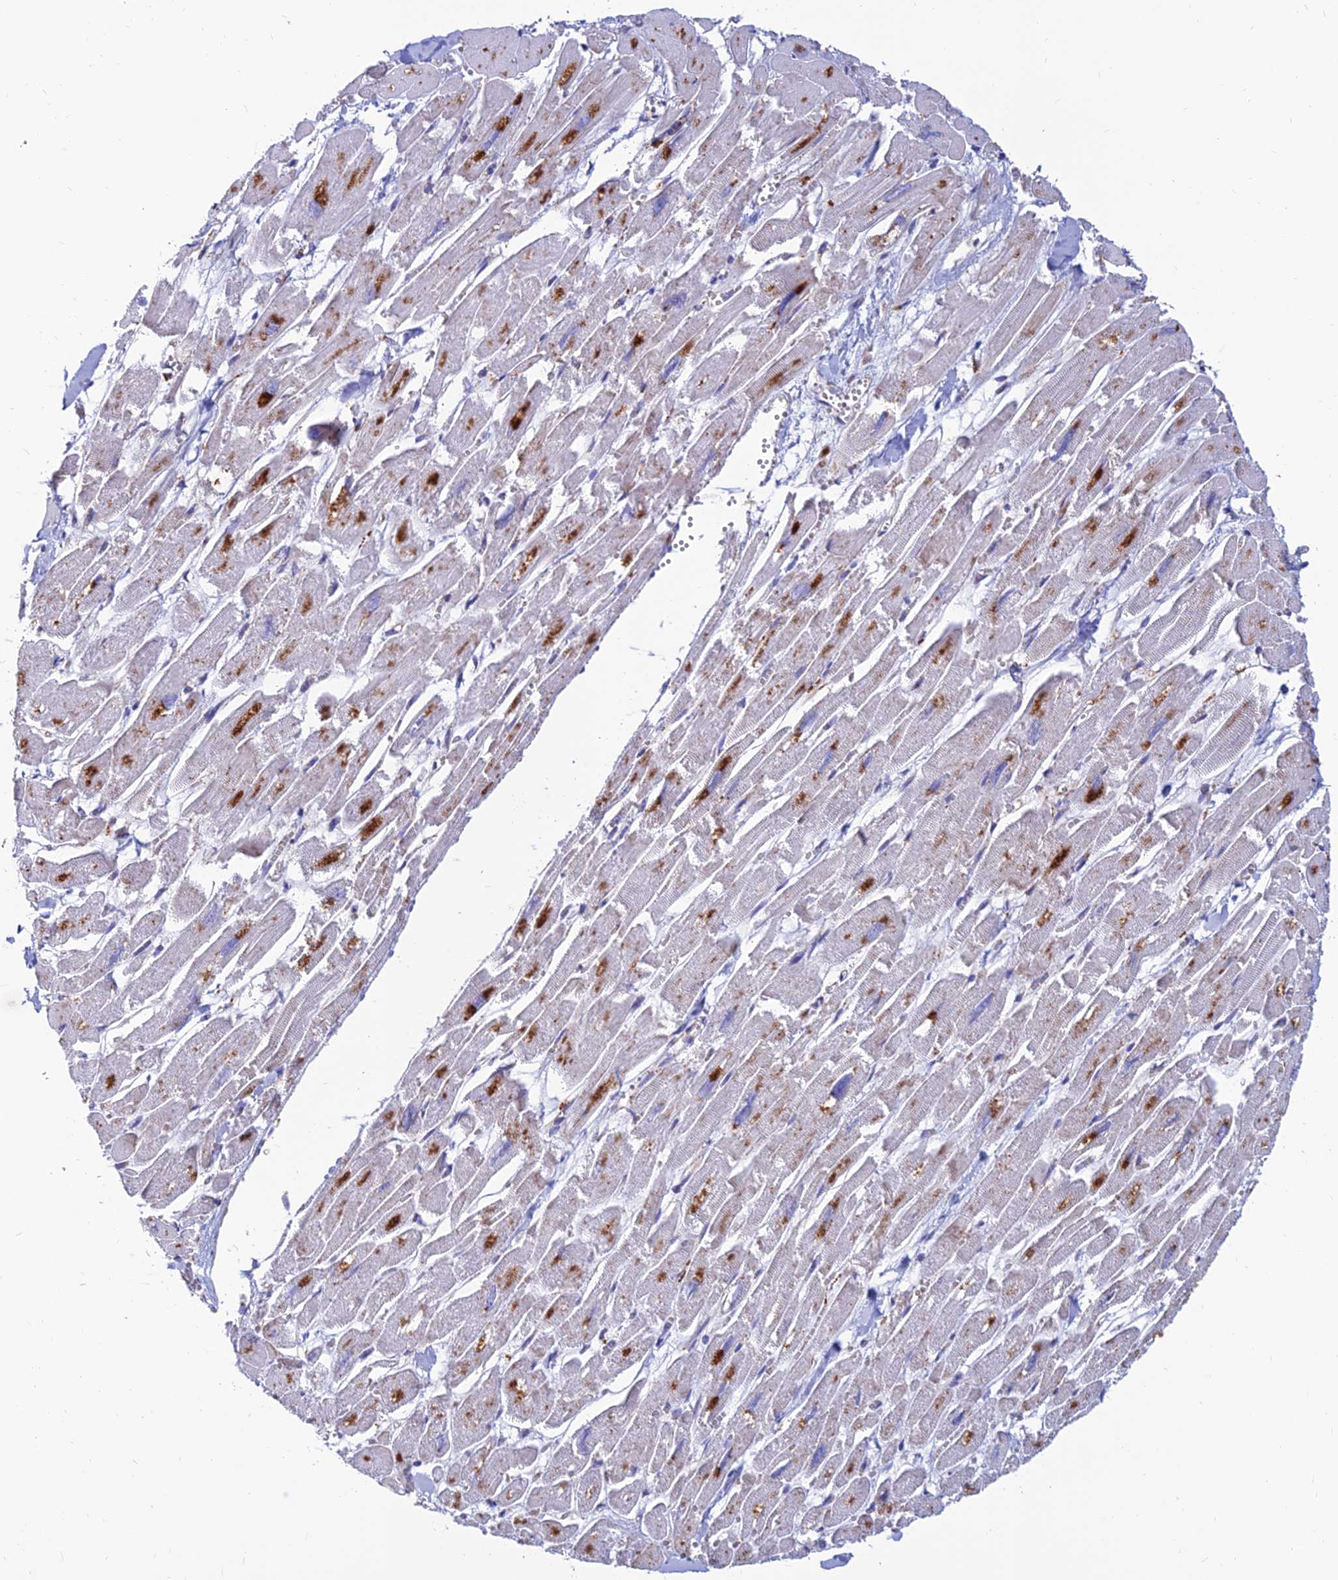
{"staining": {"intensity": "moderate", "quantity": "25%-75%", "location": "cytoplasmic/membranous"}, "tissue": "heart muscle", "cell_type": "Cardiomyocytes", "image_type": "normal", "snomed": [{"axis": "morphology", "description": "Normal tissue, NOS"}, {"axis": "topography", "description": "Heart"}], "caption": "Benign heart muscle demonstrates moderate cytoplasmic/membranous expression in approximately 25%-75% of cardiomyocytes.", "gene": "SPNS1", "patient": {"sex": "male", "age": 54}}